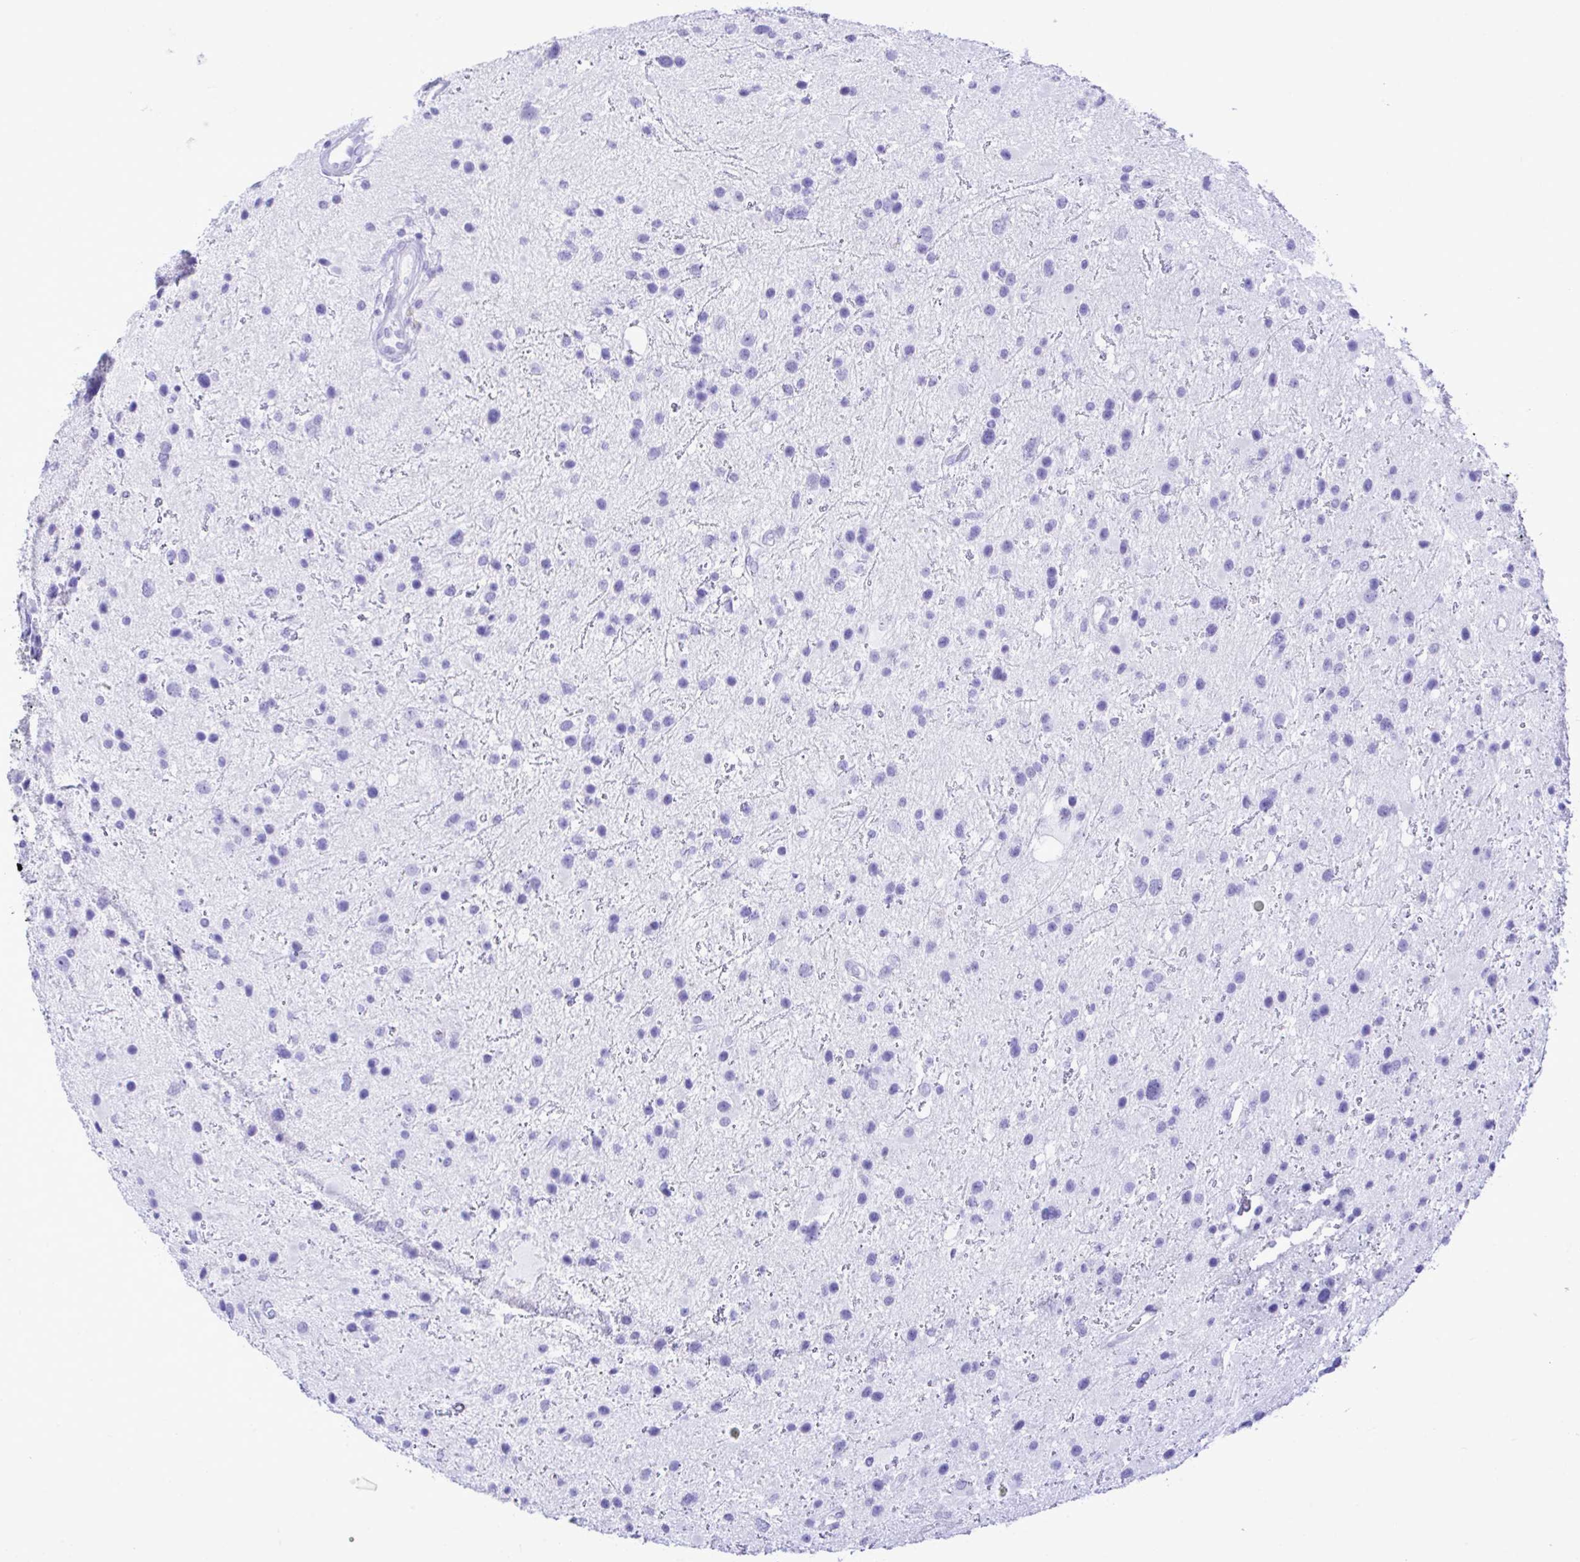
{"staining": {"intensity": "negative", "quantity": "none", "location": "none"}, "tissue": "glioma", "cell_type": "Tumor cells", "image_type": "cancer", "snomed": [{"axis": "morphology", "description": "Glioma, malignant, Low grade"}, {"axis": "topography", "description": "Brain"}], "caption": "Glioma was stained to show a protein in brown. There is no significant positivity in tumor cells.", "gene": "SELENOV", "patient": {"sex": "female", "age": 32}}